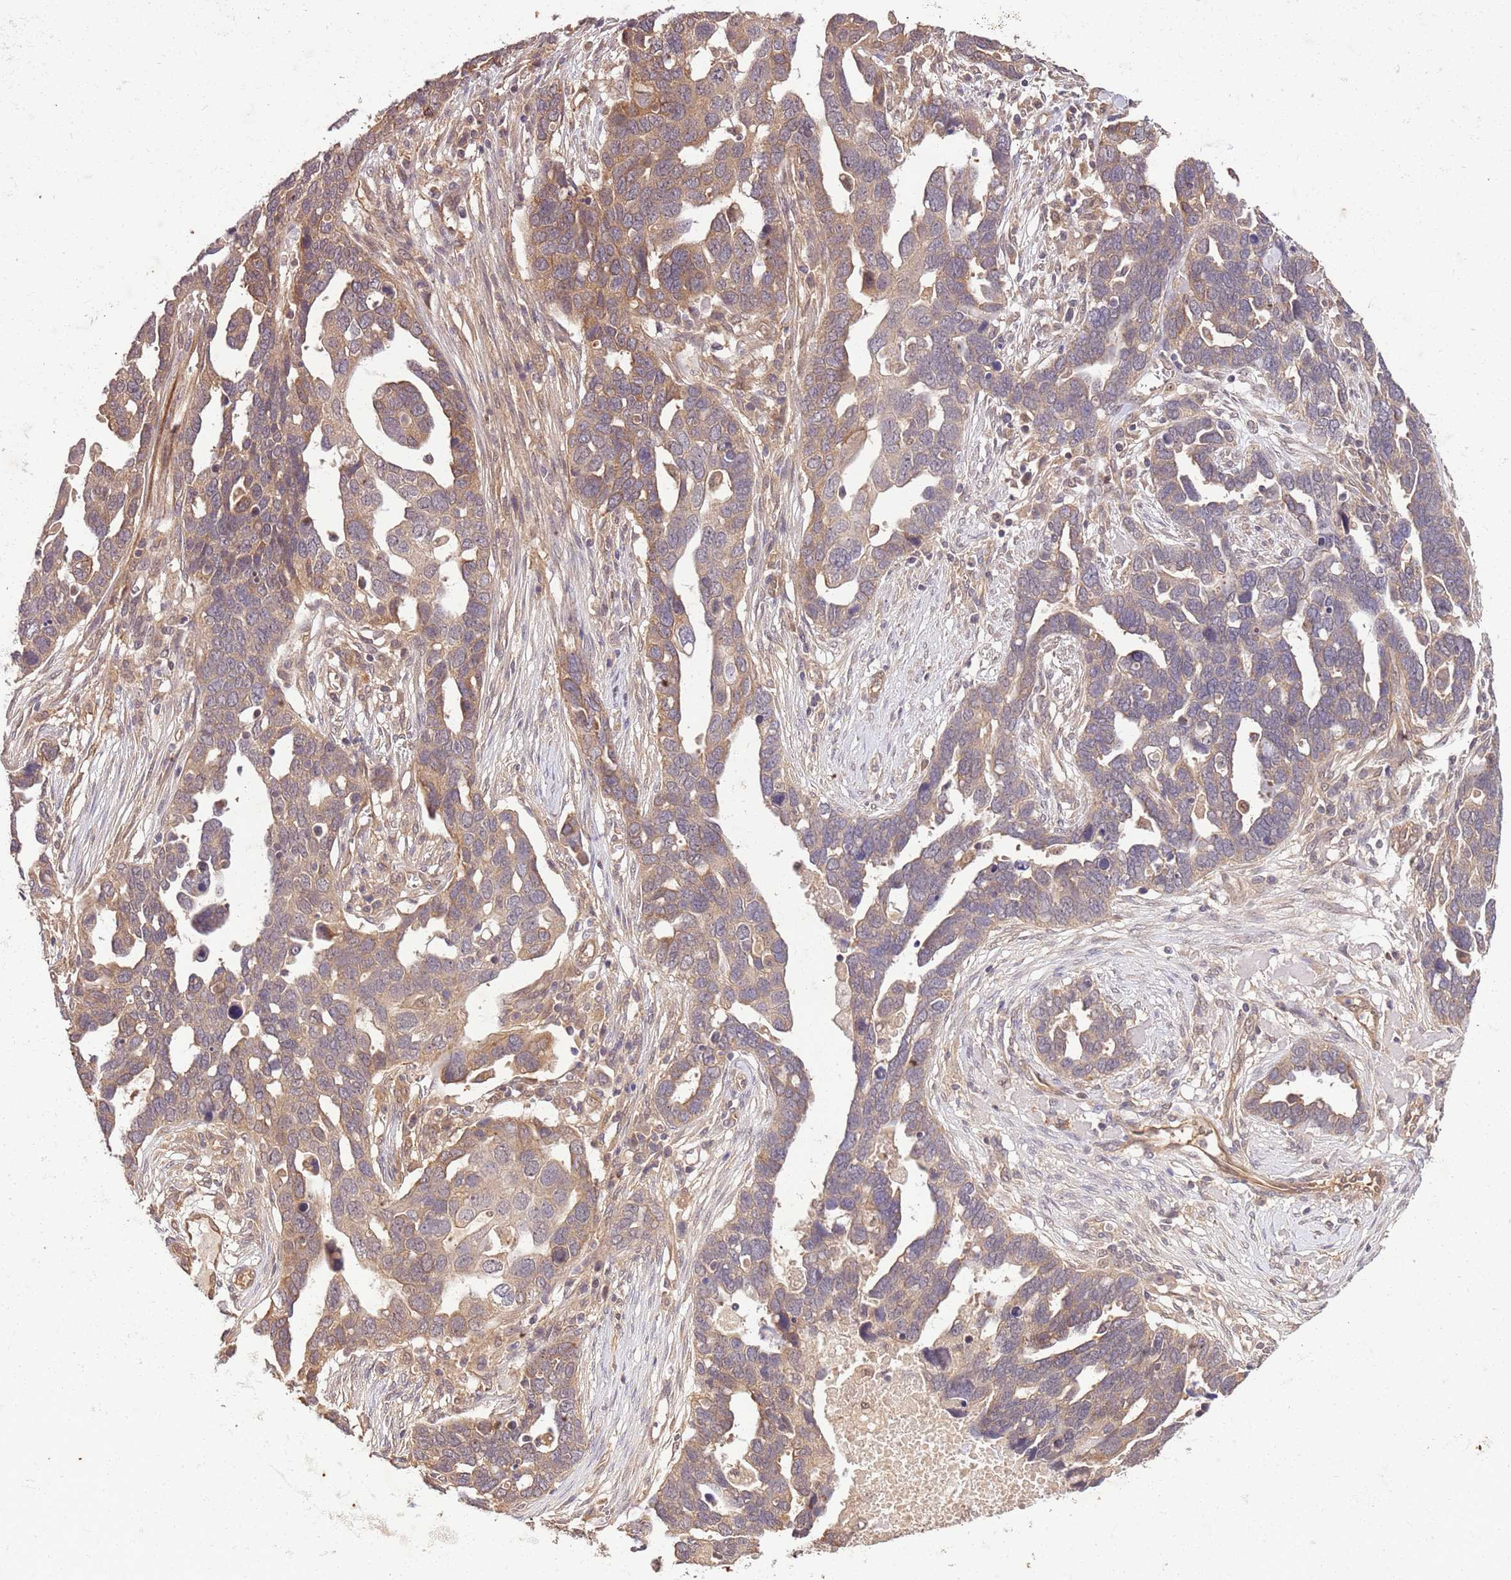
{"staining": {"intensity": "moderate", "quantity": ">75%", "location": "cytoplasmic/membranous"}, "tissue": "ovarian cancer", "cell_type": "Tumor cells", "image_type": "cancer", "snomed": [{"axis": "morphology", "description": "Cystadenocarcinoma, serous, NOS"}, {"axis": "topography", "description": "Ovary"}], "caption": "Brown immunohistochemical staining in serous cystadenocarcinoma (ovarian) reveals moderate cytoplasmic/membranous expression in about >75% of tumor cells.", "gene": "UBE3A", "patient": {"sex": "female", "age": 54}}